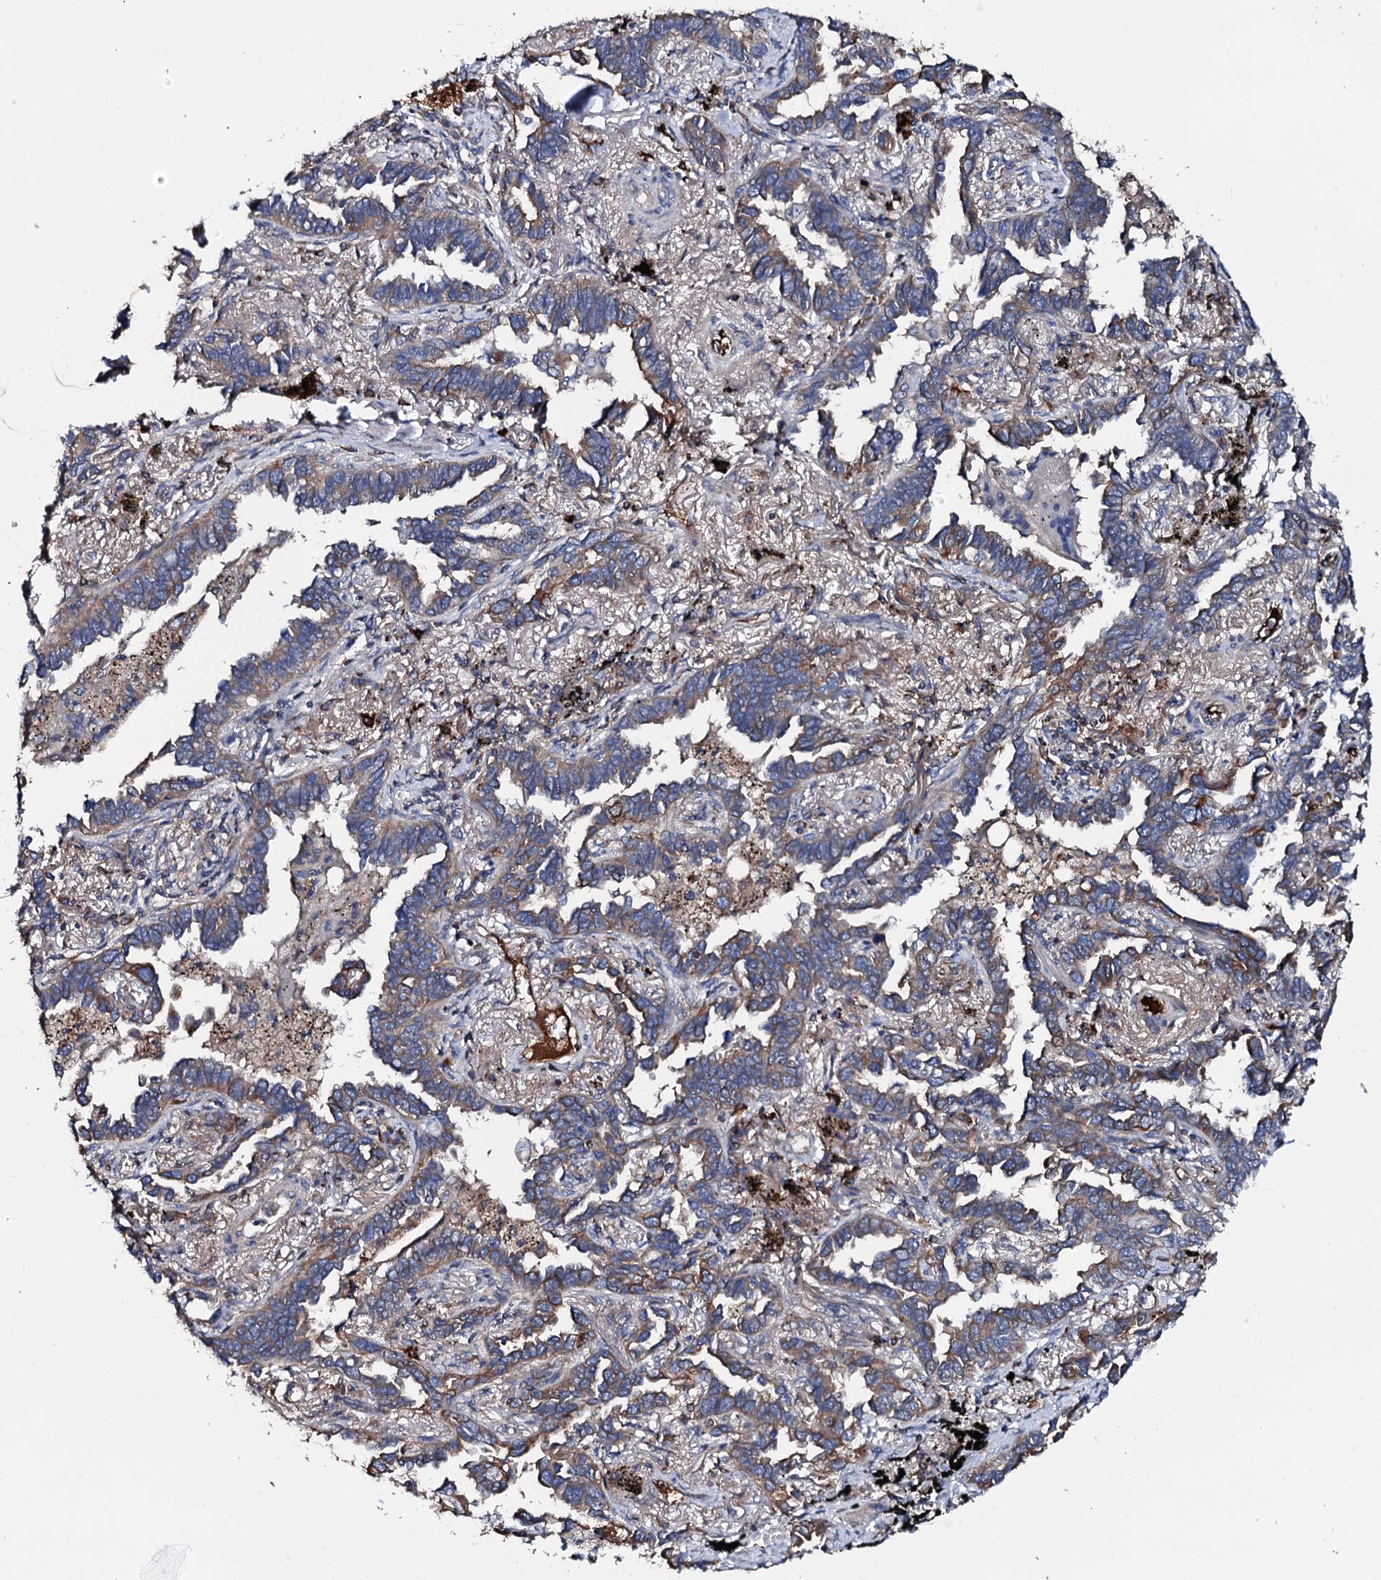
{"staining": {"intensity": "moderate", "quantity": ">75%", "location": "cytoplasmic/membranous"}, "tissue": "lung cancer", "cell_type": "Tumor cells", "image_type": "cancer", "snomed": [{"axis": "morphology", "description": "Adenocarcinoma, NOS"}, {"axis": "topography", "description": "Lung"}], "caption": "Protein analysis of lung cancer (adenocarcinoma) tissue exhibits moderate cytoplasmic/membranous positivity in approximately >75% of tumor cells. The protein is stained brown, and the nuclei are stained in blue (DAB IHC with brightfield microscopy, high magnification).", "gene": "NEK1", "patient": {"sex": "male", "age": 67}}